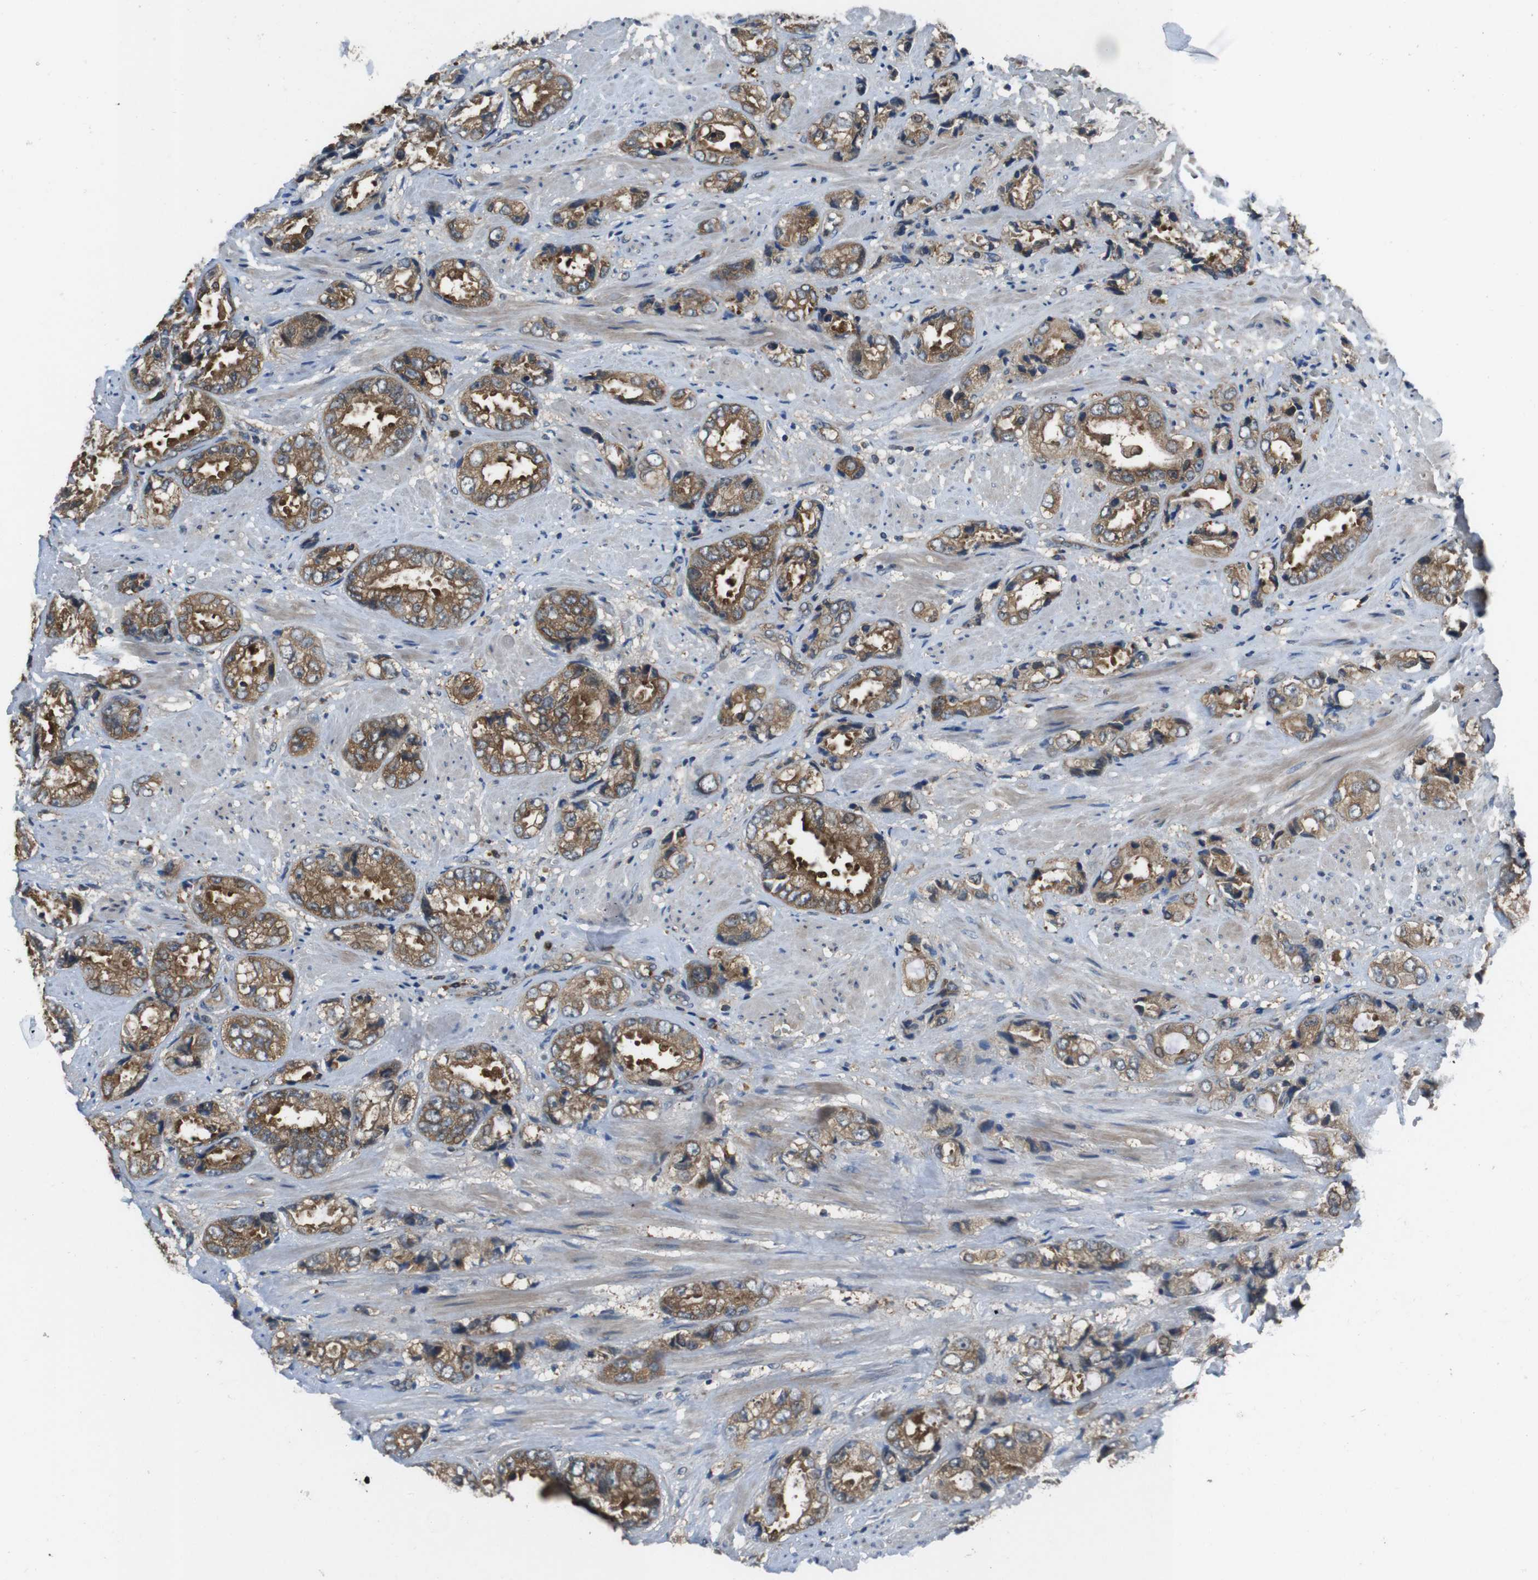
{"staining": {"intensity": "moderate", "quantity": ">75%", "location": "cytoplasmic/membranous"}, "tissue": "prostate cancer", "cell_type": "Tumor cells", "image_type": "cancer", "snomed": [{"axis": "morphology", "description": "Adenocarcinoma, High grade"}, {"axis": "topography", "description": "Prostate"}], "caption": "This micrograph demonstrates immunohistochemistry staining of prostate cancer (high-grade adenocarcinoma), with medium moderate cytoplasmic/membranous expression in approximately >75% of tumor cells.", "gene": "SLC22A23", "patient": {"sex": "male", "age": 61}}